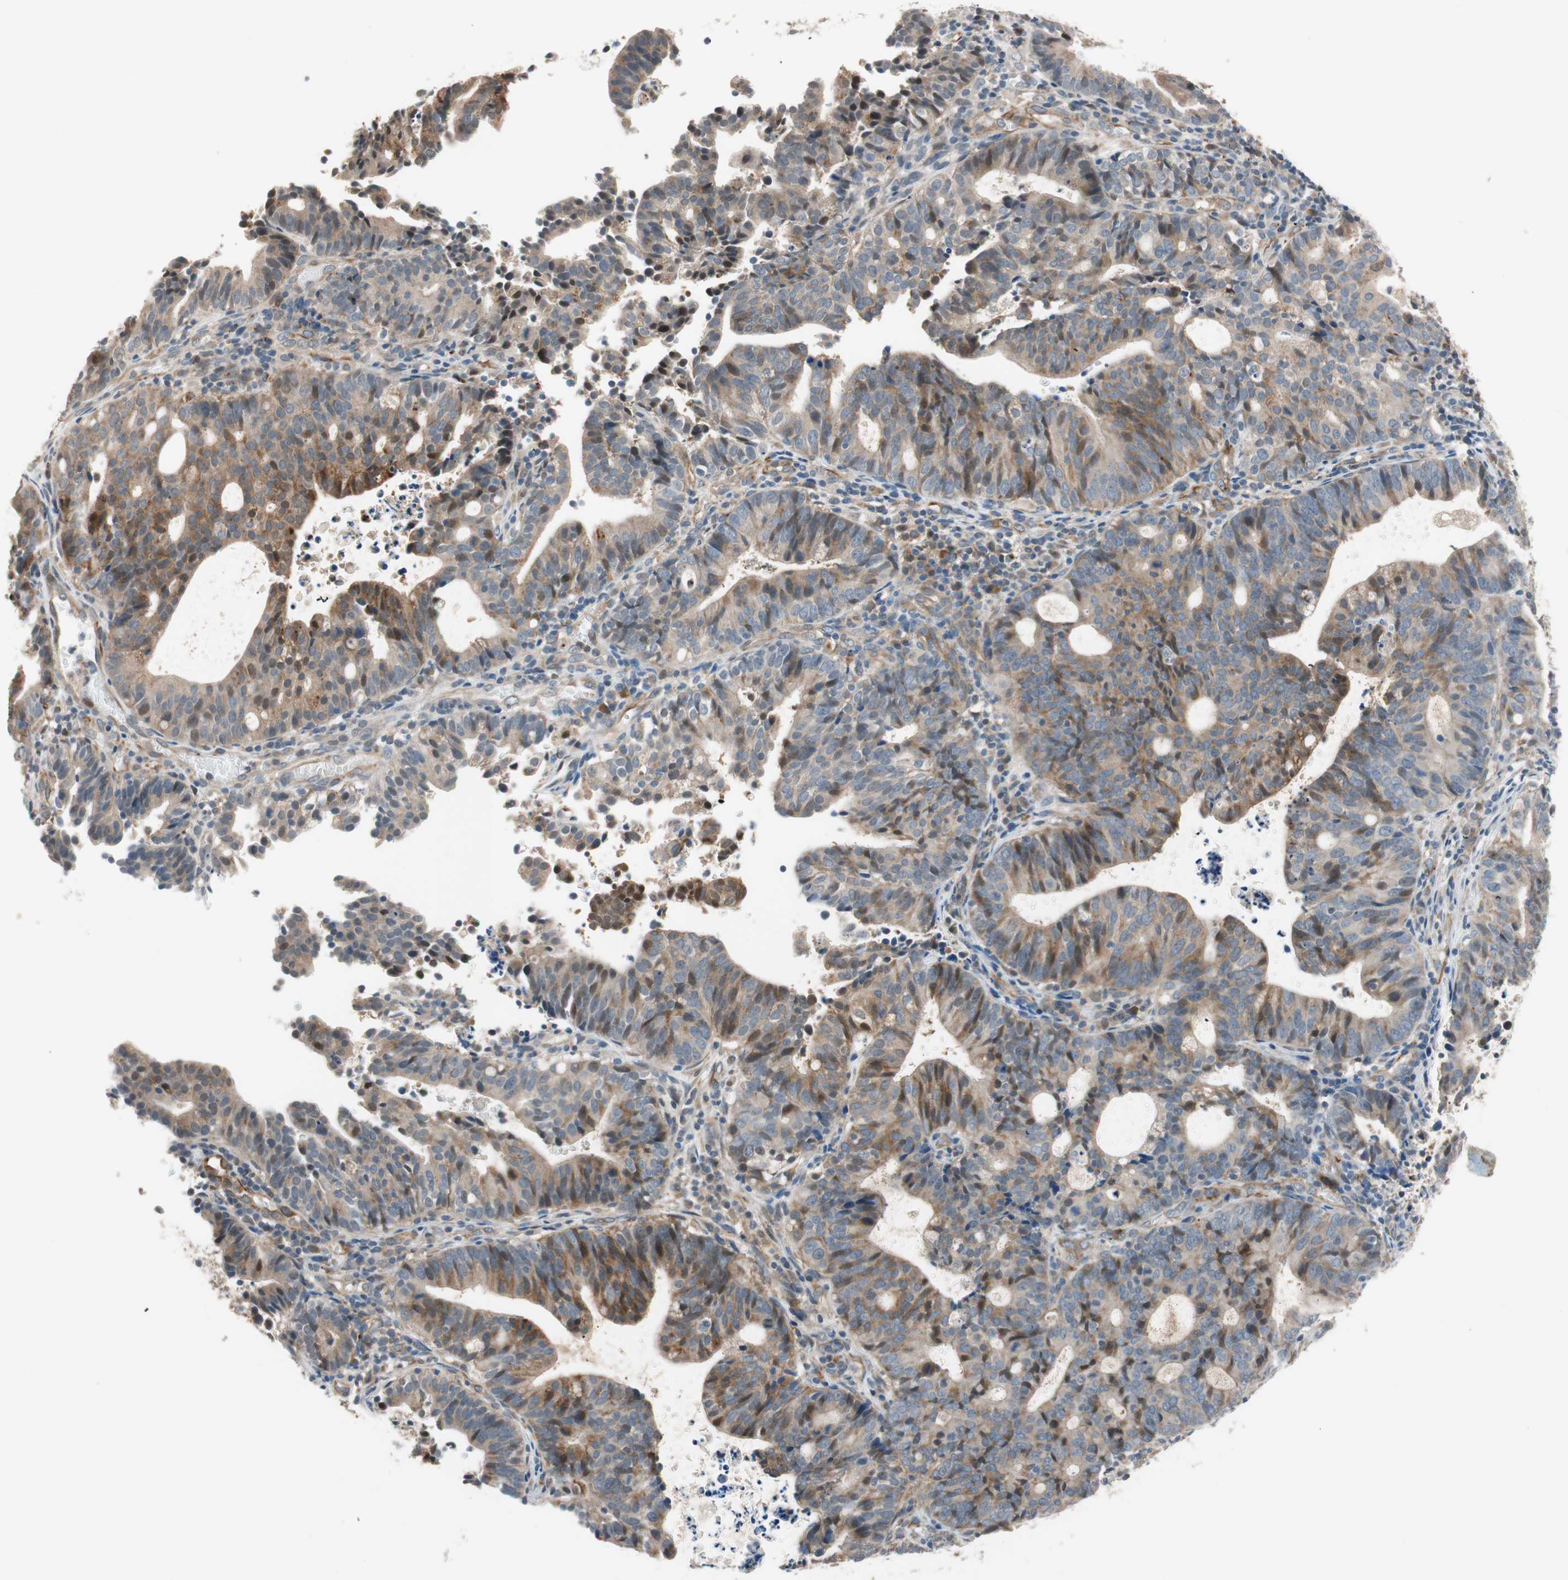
{"staining": {"intensity": "weak", "quantity": ">75%", "location": "cytoplasmic/membranous"}, "tissue": "endometrial cancer", "cell_type": "Tumor cells", "image_type": "cancer", "snomed": [{"axis": "morphology", "description": "Adenocarcinoma, NOS"}, {"axis": "topography", "description": "Uterus"}], "caption": "The micrograph shows a brown stain indicating the presence of a protein in the cytoplasmic/membranous of tumor cells in endometrial cancer (adenocarcinoma). Nuclei are stained in blue.", "gene": "PIK3R3", "patient": {"sex": "female", "age": 83}}